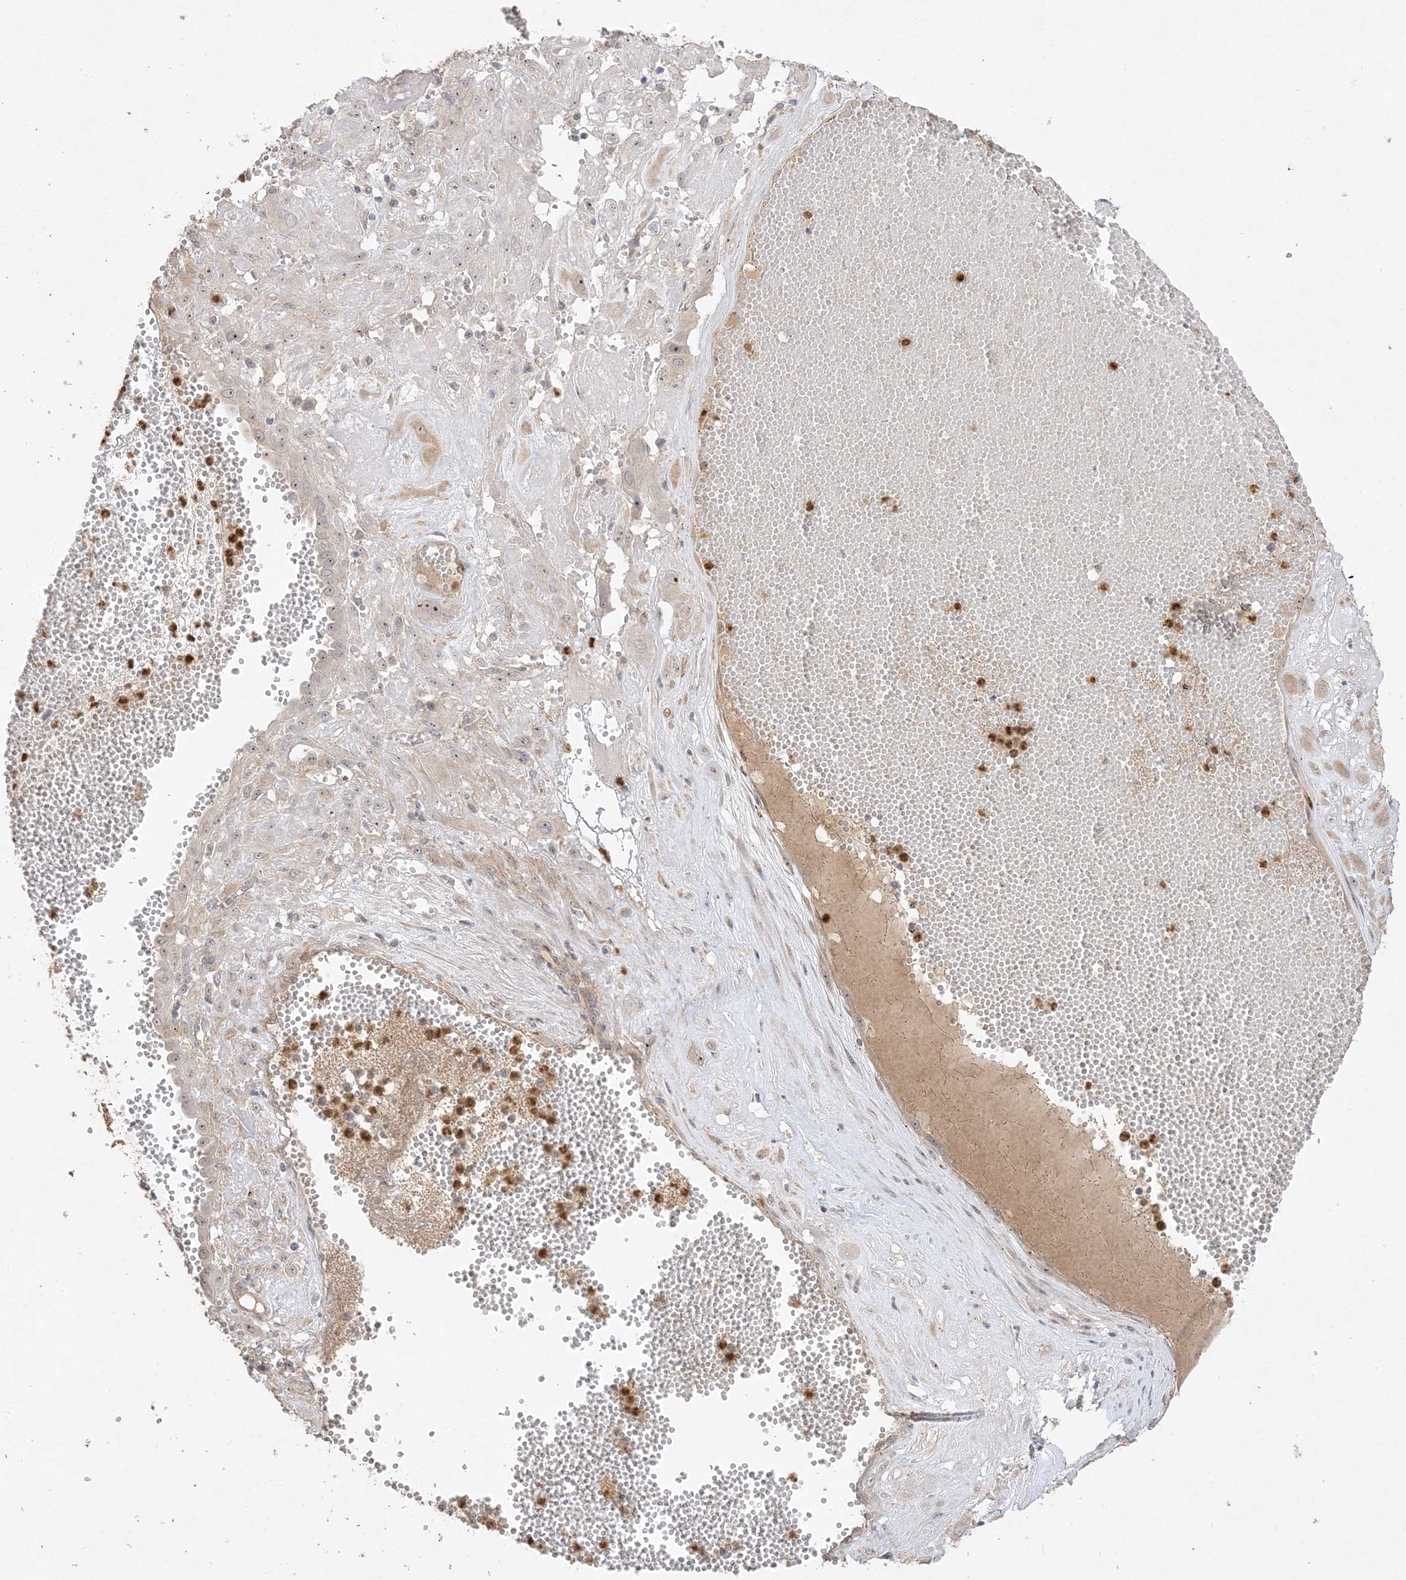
{"staining": {"intensity": "moderate", "quantity": "<25%", "location": "nuclear"}, "tissue": "cervical cancer", "cell_type": "Tumor cells", "image_type": "cancer", "snomed": [{"axis": "morphology", "description": "Squamous cell carcinoma, NOS"}, {"axis": "topography", "description": "Cervix"}], "caption": "Cervical cancer (squamous cell carcinoma) was stained to show a protein in brown. There is low levels of moderate nuclear staining in approximately <25% of tumor cells. The staining was performed using DAB (3,3'-diaminobenzidine), with brown indicating positive protein expression. Nuclei are stained blue with hematoxylin.", "gene": "DDX18", "patient": {"sex": "female", "age": 34}}